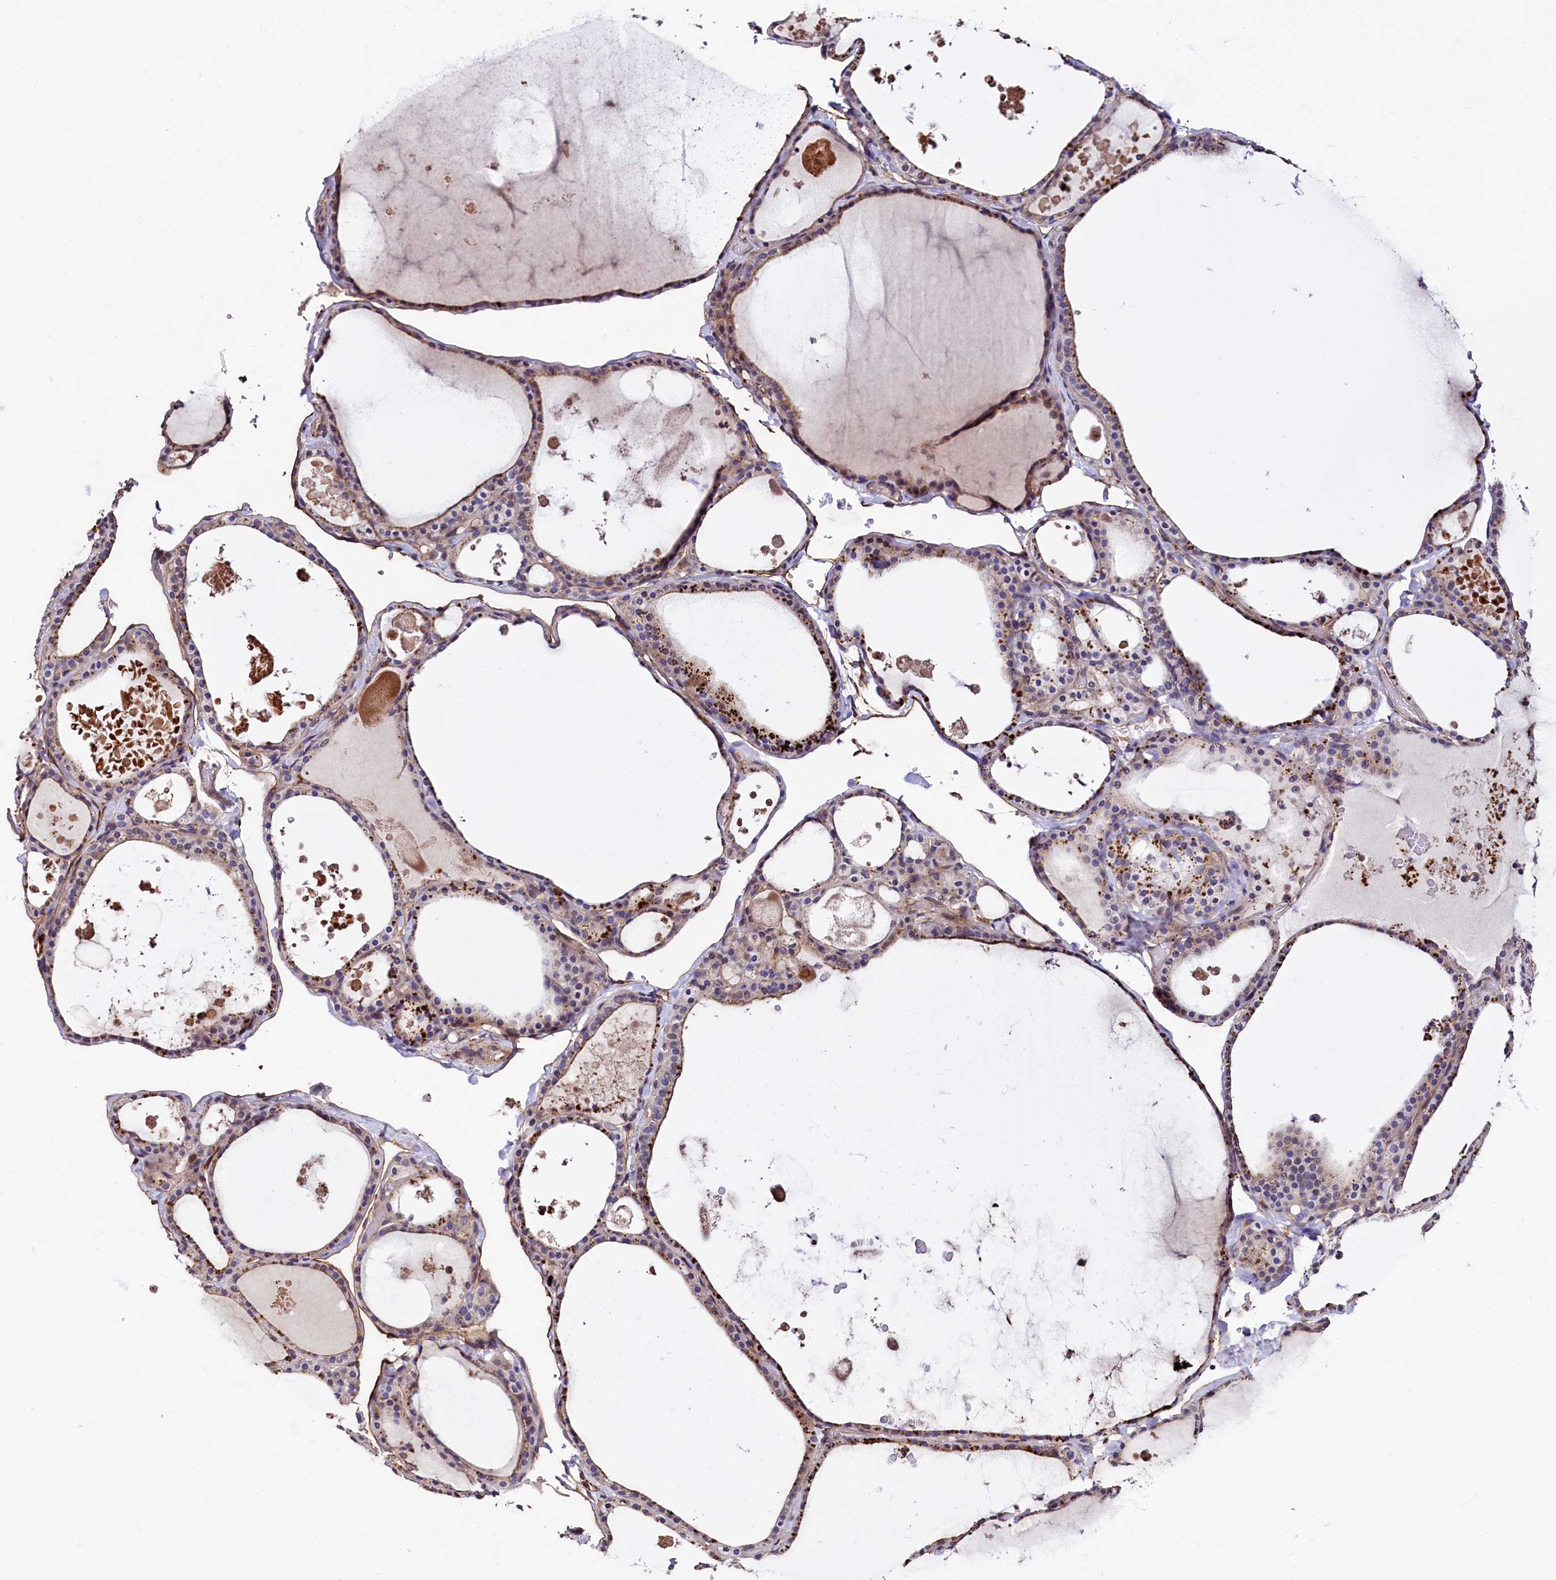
{"staining": {"intensity": "moderate", "quantity": "25%-75%", "location": "cytoplasmic/membranous"}, "tissue": "thyroid gland", "cell_type": "Glandular cells", "image_type": "normal", "snomed": [{"axis": "morphology", "description": "Normal tissue, NOS"}, {"axis": "topography", "description": "Thyroid gland"}], "caption": "A high-resolution micrograph shows immunohistochemistry (IHC) staining of benign thyroid gland, which demonstrates moderate cytoplasmic/membranous positivity in about 25%-75% of glandular cells. (DAB IHC with brightfield microscopy, high magnification).", "gene": "PALM", "patient": {"sex": "male", "age": 56}}